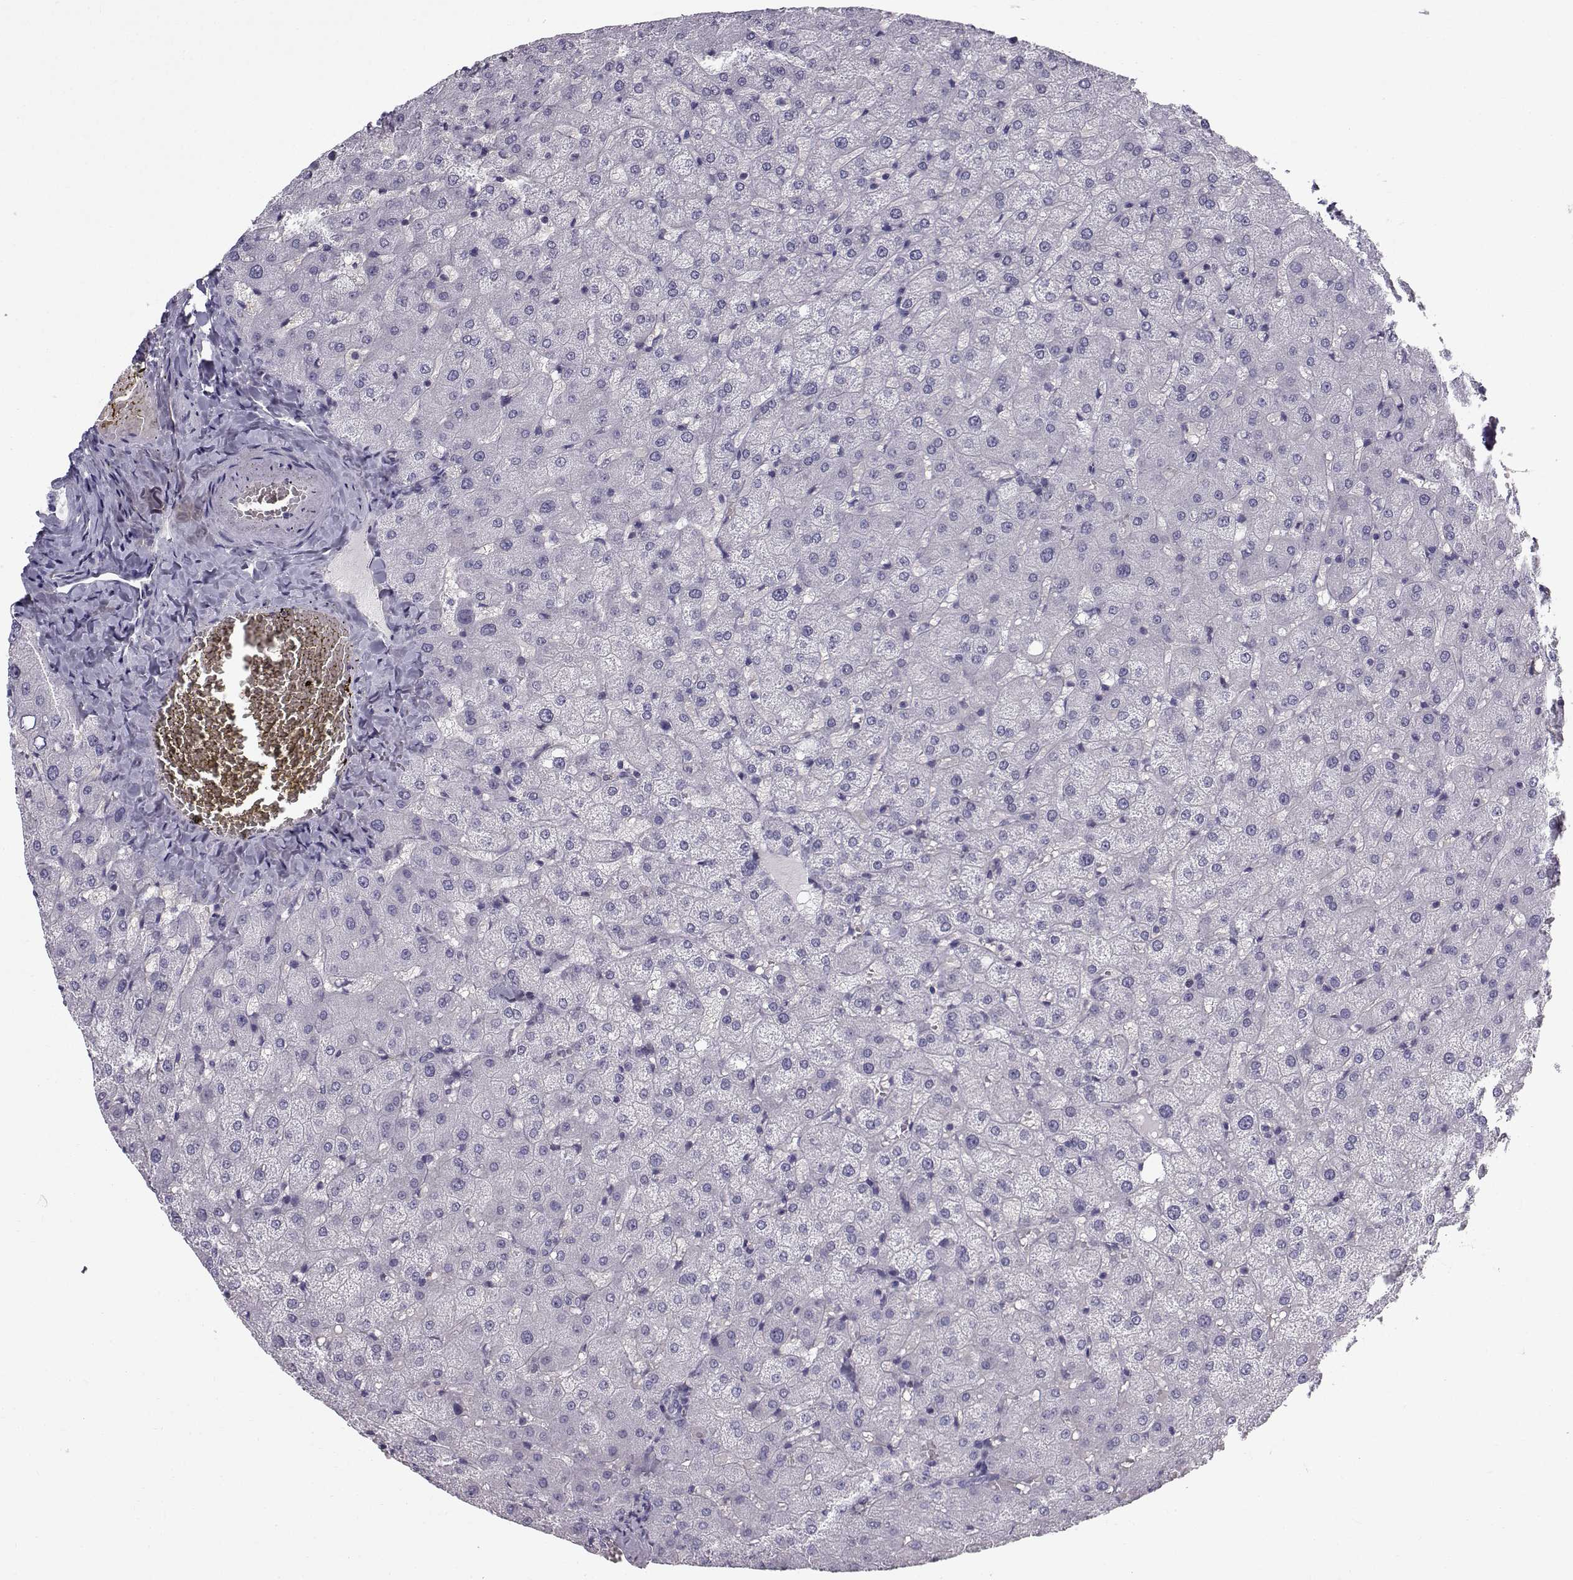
{"staining": {"intensity": "negative", "quantity": "none", "location": "none"}, "tissue": "liver", "cell_type": "Cholangiocytes", "image_type": "normal", "snomed": [{"axis": "morphology", "description": "Normal tissue, NOS"}, {"axis": "topography", "description": "Liver"}], "caption": "IHC image of normal liver stained for a protein (brown), which exhibits no staining in cholangiocytes.", "gene": "QPCT", "patient": {"sex": "female", "age": 50}}